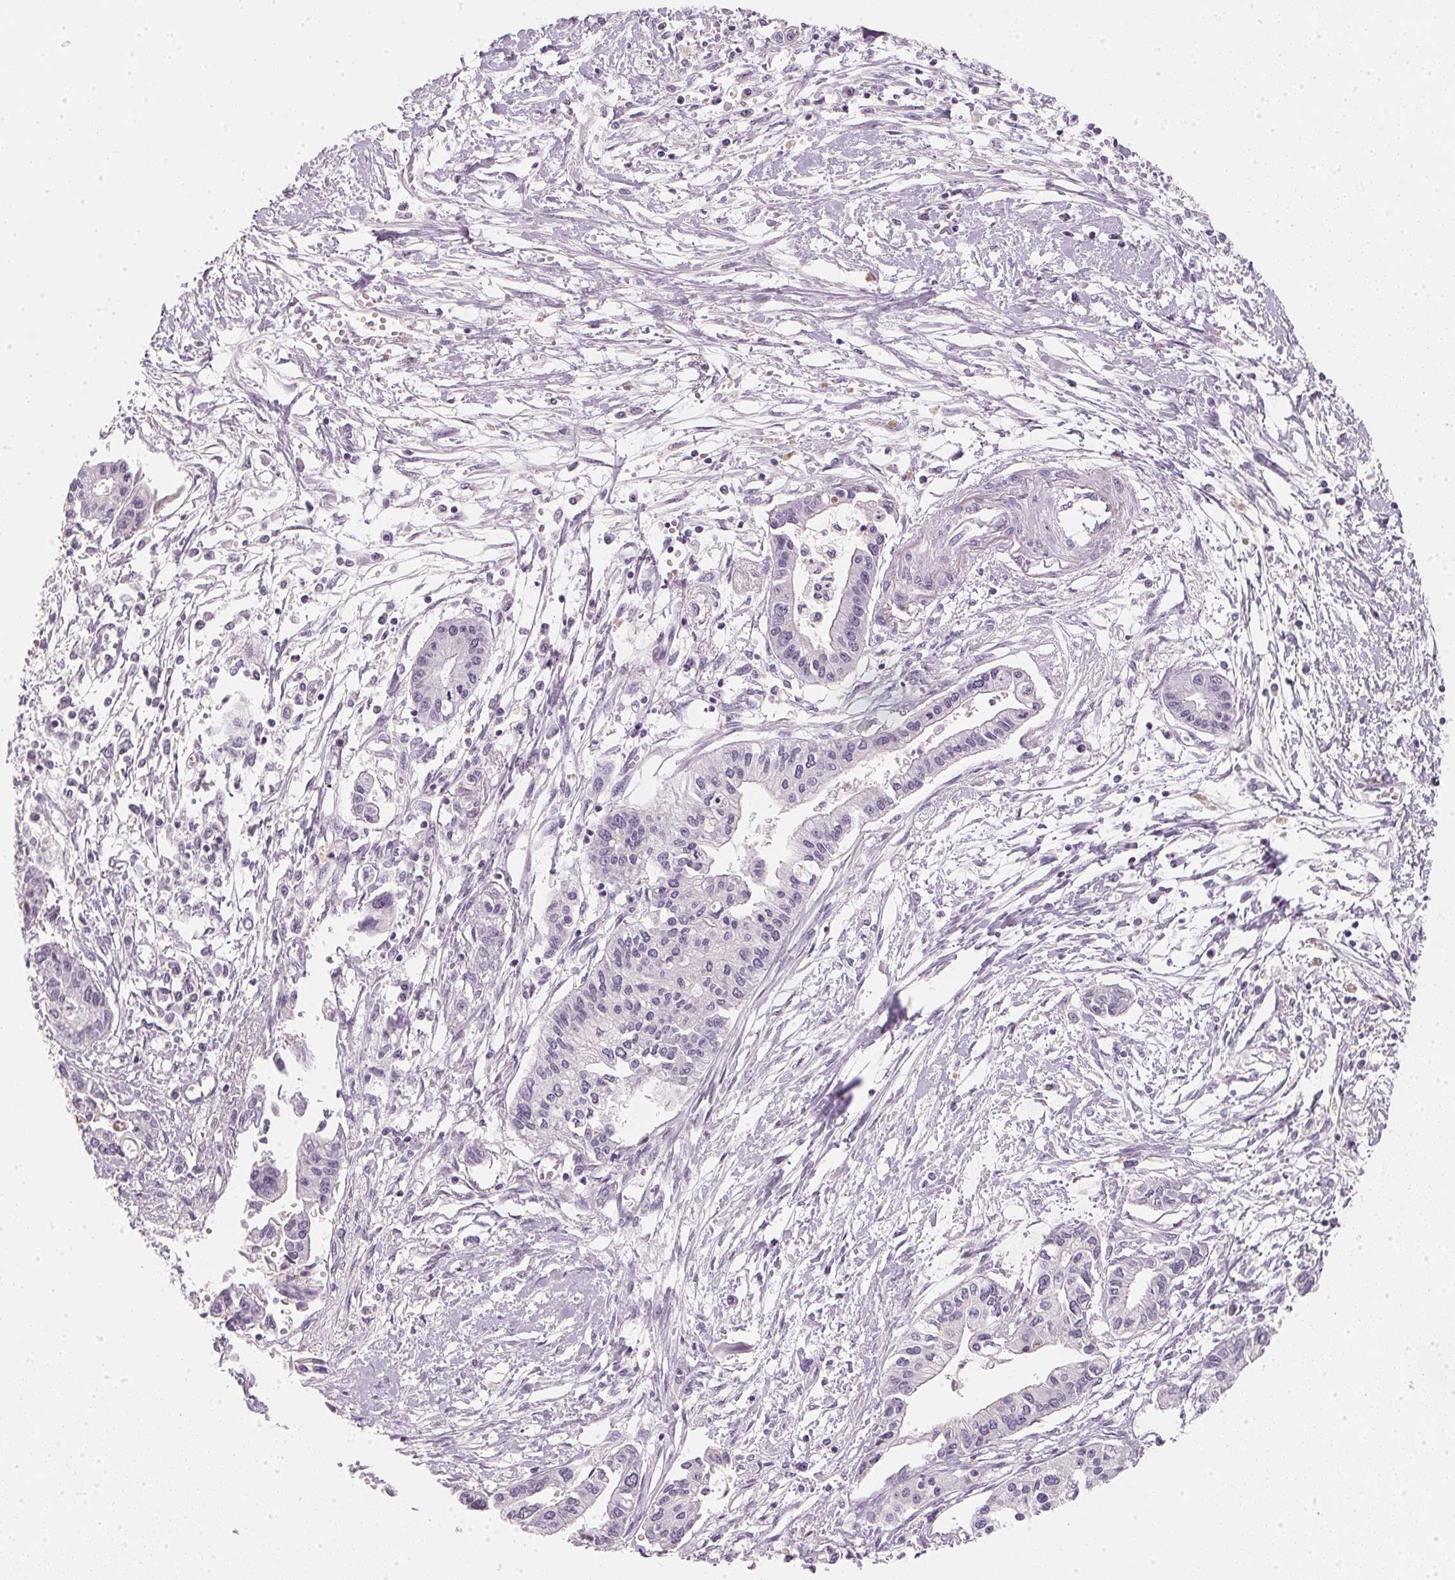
{"staining": {"intensity": "negative", "quantity": "none", "location": "none"}, "tissue": "pancreatic cancer", "cell_type": "Tumor cells", "image_type": "cancer", "snomed": [{"axis": "morphology", "description": "Adenocarcinoma, NOS"}, {"axis": "topography", "description": "Pancreas"}], "caption": "Immunohistochemical staining of human adenocarcinoma (pancreatic) demonstrates no significant positivity in tumor cells.", "gene": "CHST4", "patient": {"sex": "male", "age": 60}}